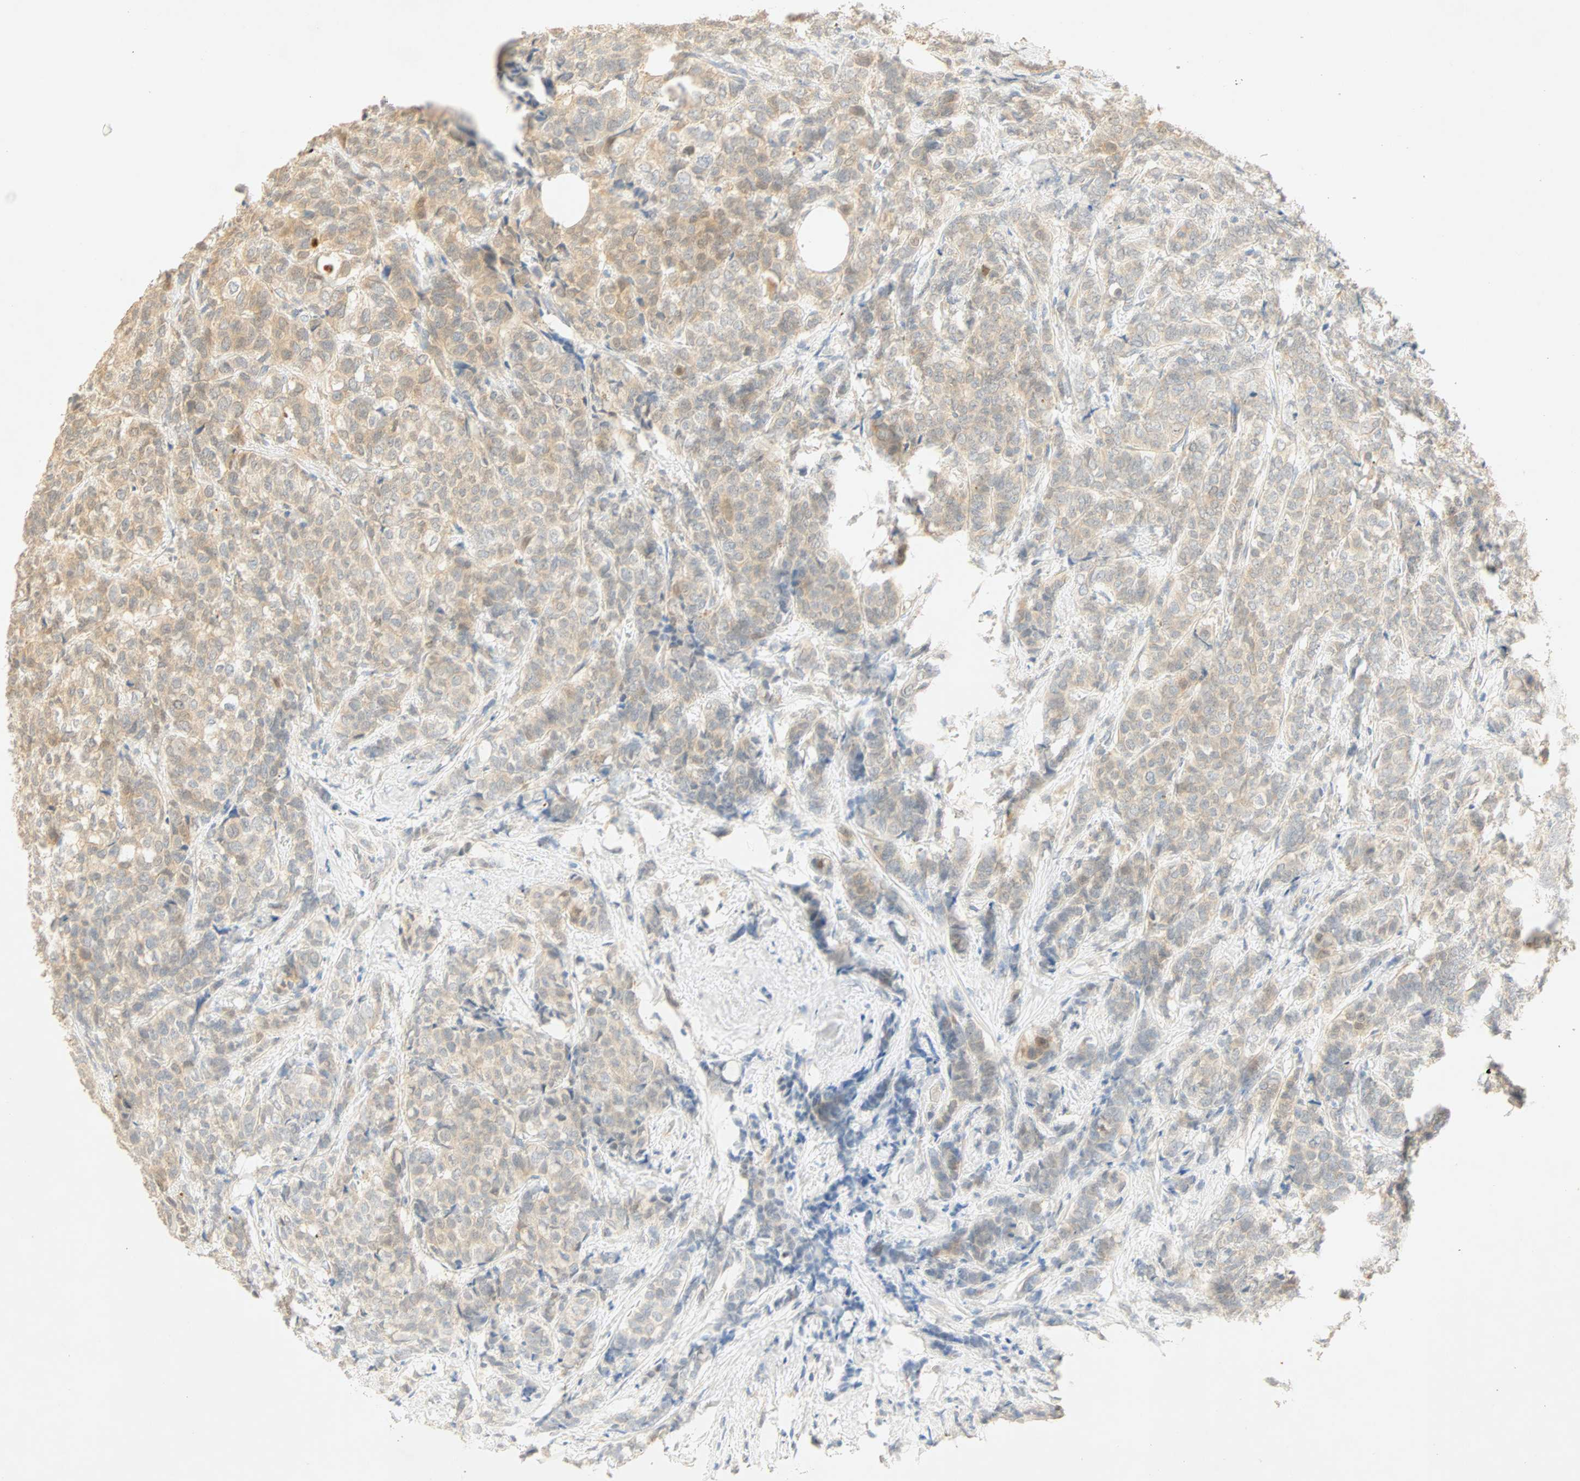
{"staining": {"intensity": "moderate", "quantity": ">75%", "location": "cytoplasmic/membranous"}, "tissue": "breast cancer", "cell_type": "Tumor cells", "image_type": "cancer", "snomed": [{"axis": "morphology", "description": "Lobular carcinoma"}, {"axis": "topography", "description": "Breast"}], "caption": "The micrograph demonstrates a brown stain indicating the presence of a protein in the cytoplasmic/membranous of tumor cells in breast lobular carcinoma. Using DAB (brown) and hematoxylin (blue) stains, captured at high magnification using brightfield microscopy.", "gene": "SELENBP1", "patient": {"sex": "female", "age": 60}}